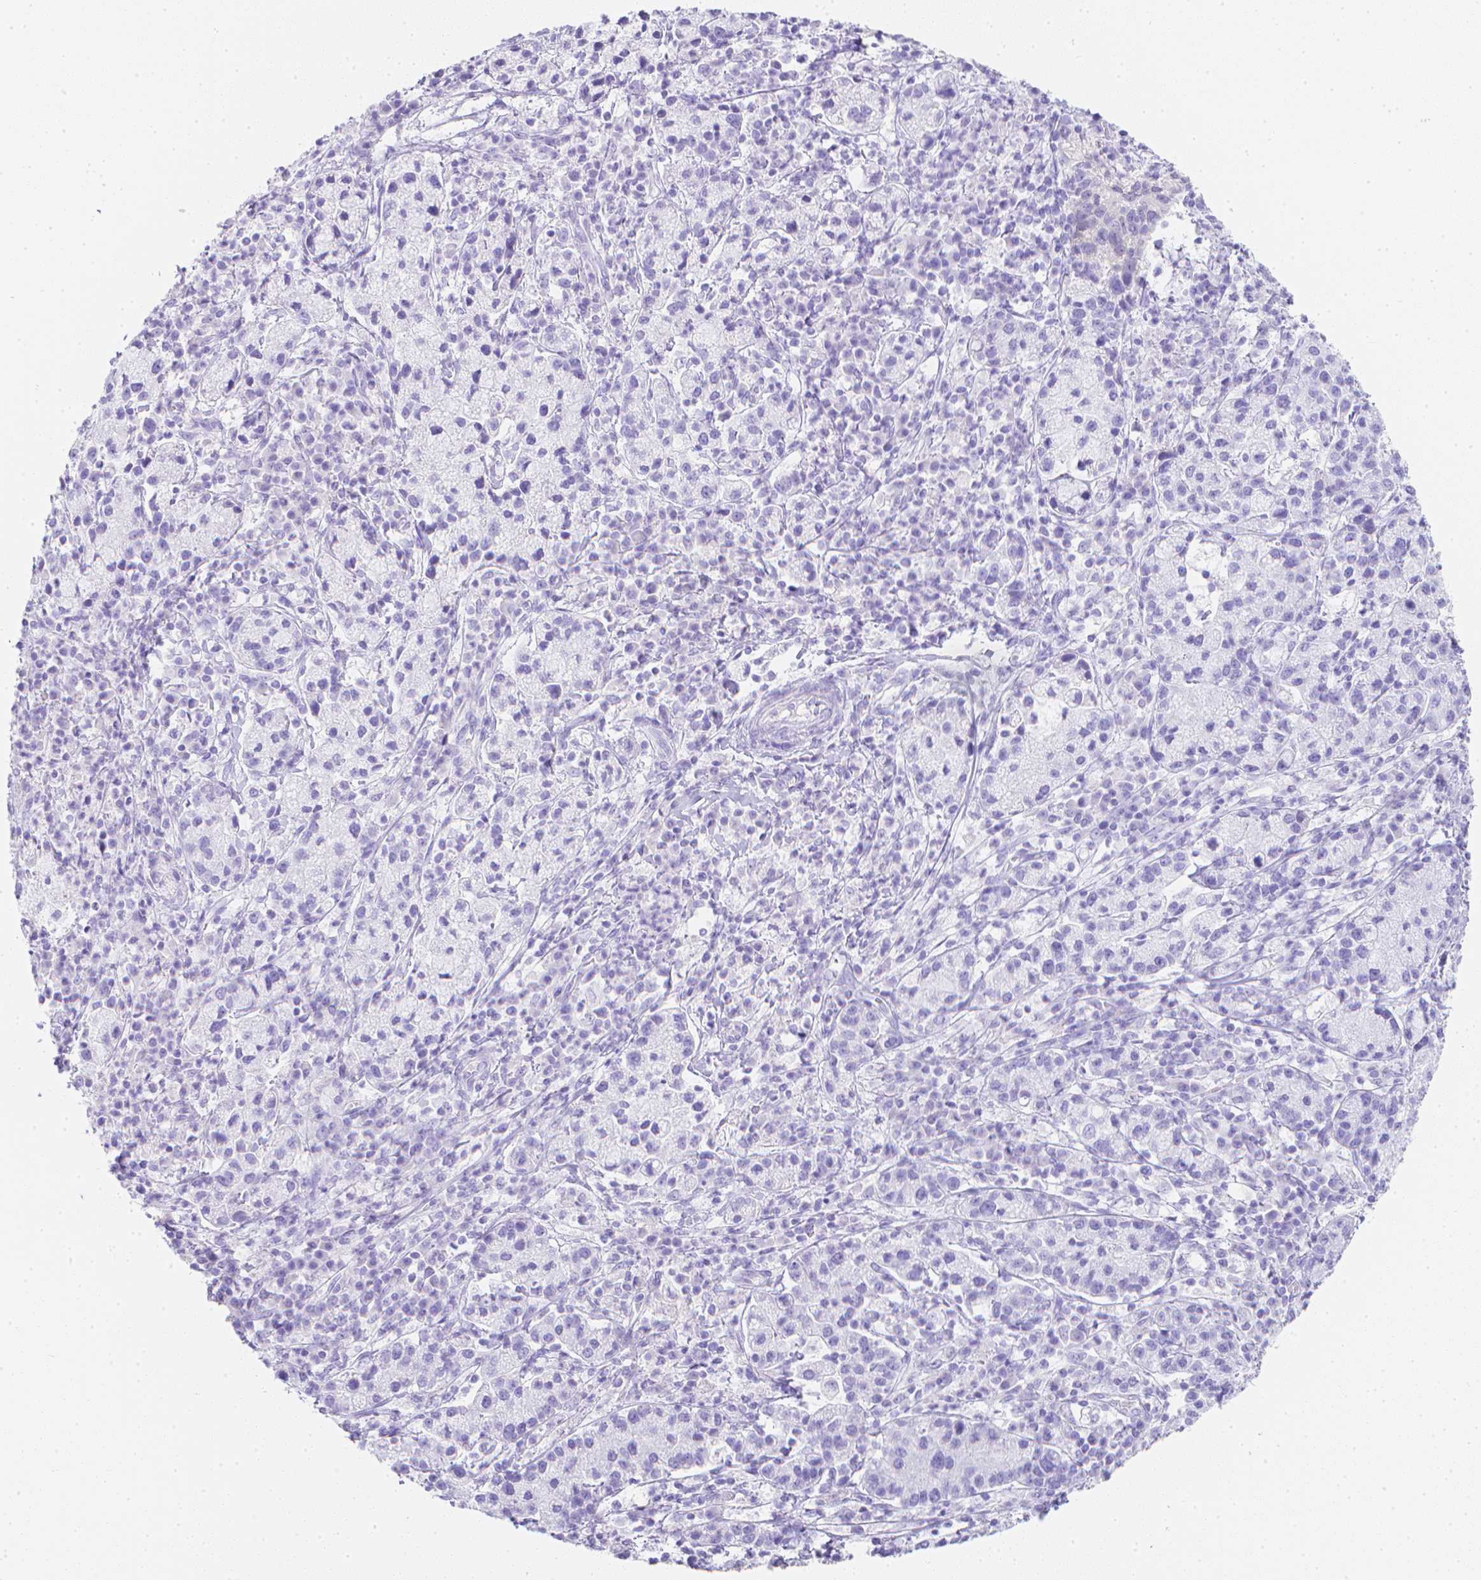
{"staining": {"intensity": "negative", "quantity": "none", "location": "none"}, "tissue": "cervical cancer", "cell_type": "Tumor cells", "image_type": "cancer", "snomed": [{"axis": "morphology", "description": "Normal tissue, NOS"}, {"axis": "morphology", "description": "Adenocarcinoma, NOS"}, {"axis": "topography", "description": "Cervix"}], "caption": "Image shows no protein positivity in tumor cells of cervical cancer tissue.", "gene": "LGALS4", "patient": {"sex": "female", "age": 44}}